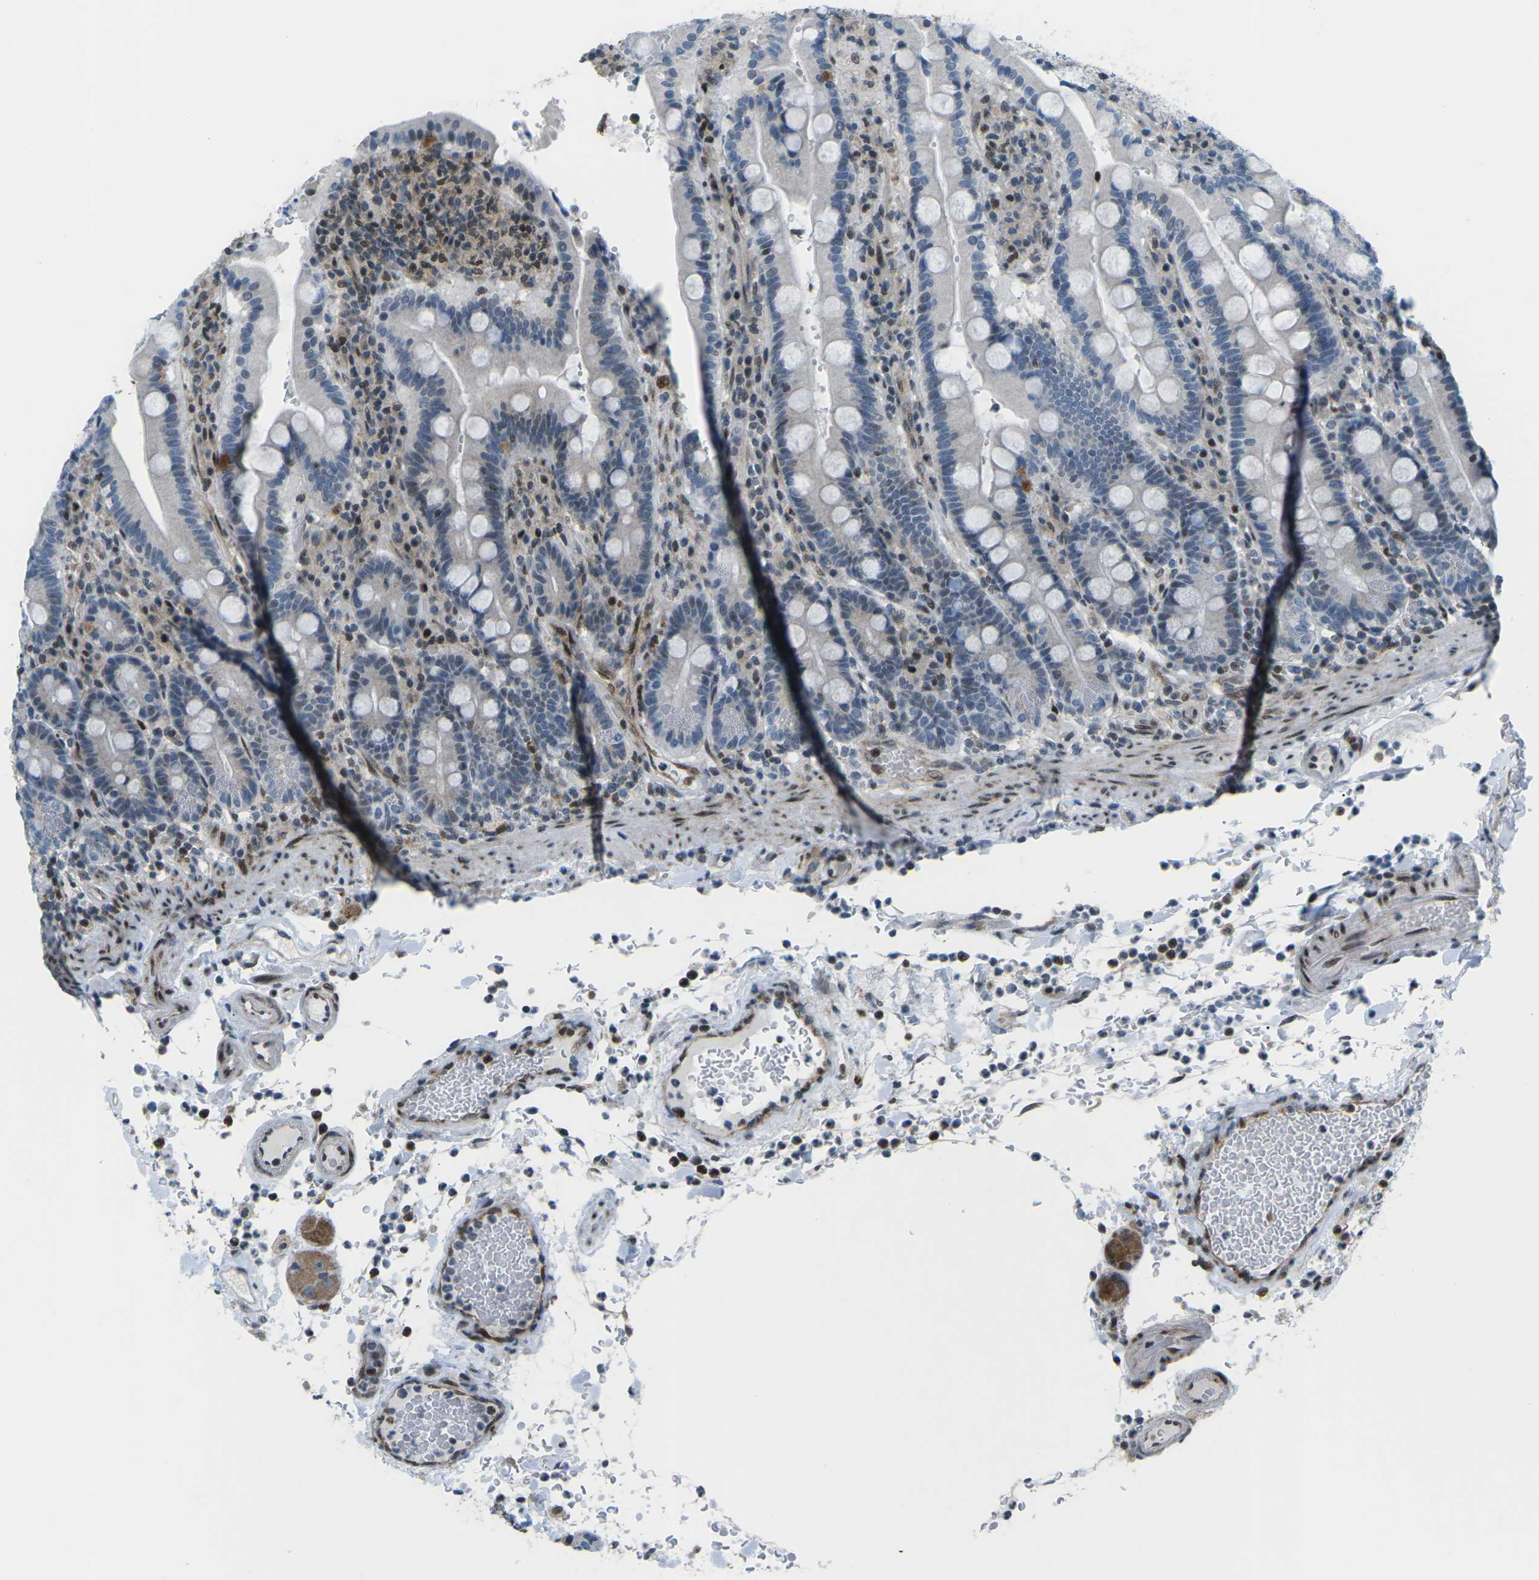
{"staining": {"intensity": "moderate", "quantity": "<25%", "location": "cytoplasmic/membranous,nuclear"}, "tissue": "duodenum", "cell_type": "Glandular cells", "image_type": "normal", "snomed": [{"axis": "morphology", "description": "Normal tissue, NOS"}, {"axis": "topography", "description": "Small intestine, NOS"}], "caption": "About <25% of glandular cells in normal duodenum demonstrate moderate cytoplasmic/membranous,nuclear protein expression as visualized by brown immunohistochemical staining.", "gene": "MBNL1", "patient": {"sex": "female", "age": 71}}